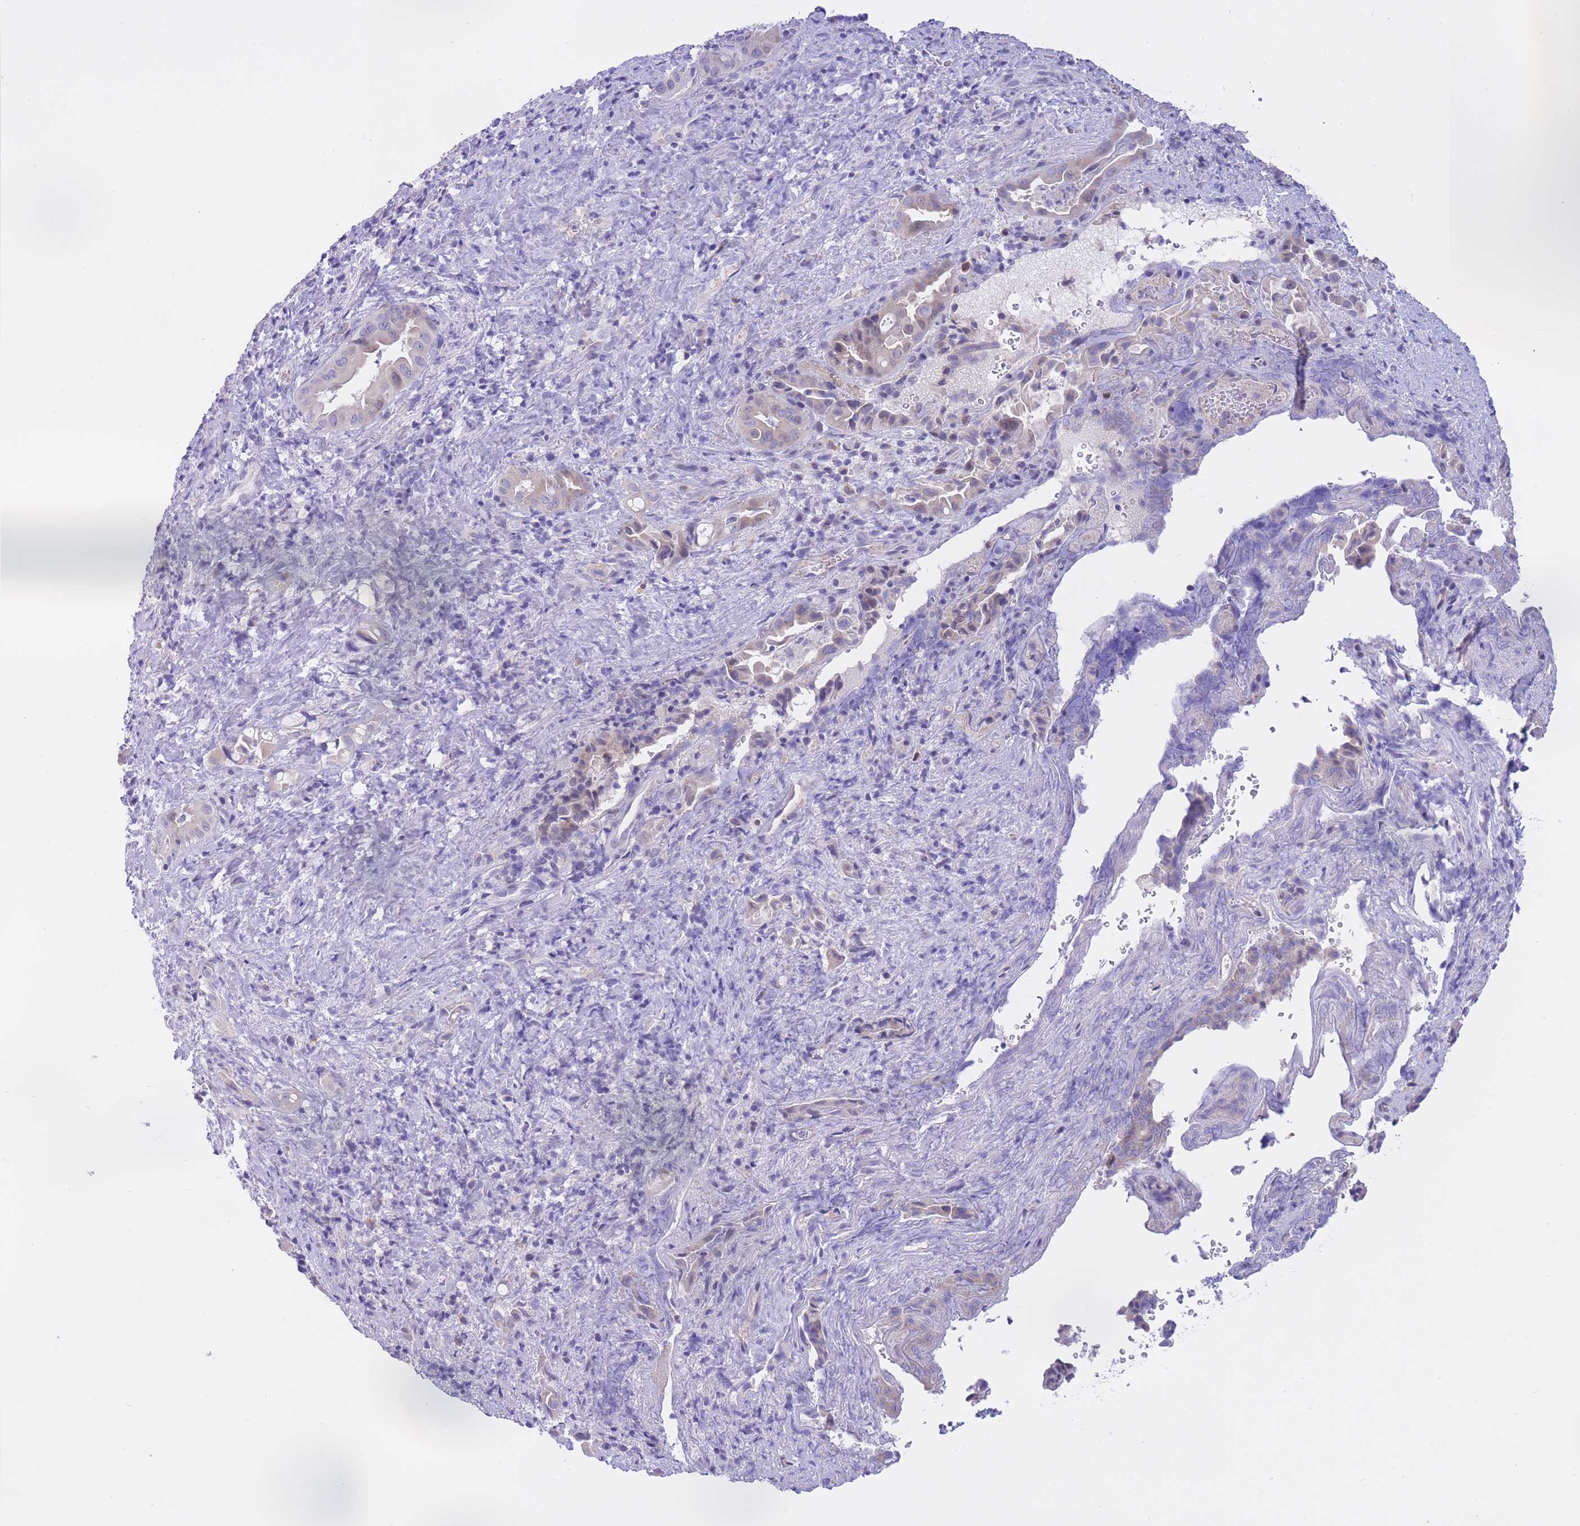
{"staining": {"intensity": "weak", "quantity": "25%-75%", "location": "cytoplasmic/membranous"}, "tissue": "liver cancer", "cell_type": "Tumor cells", "image_type": "cancer", "snomed": [{"axis": "morphology", "description": "Cholangiocarcinoma"}, {"axis": "topography", "description": "Liver"}], "caption": "Immunohistochemistry (IHC) micrograph of liver cholangiocarcinoma stained for a protein (brown), which demonstrates low levels of weak cytoplasmic/membranous staining in about 25%-75% of tumor cells.", "gene": "RPL39L", "patient": {"sex": "female", "age": 68}}